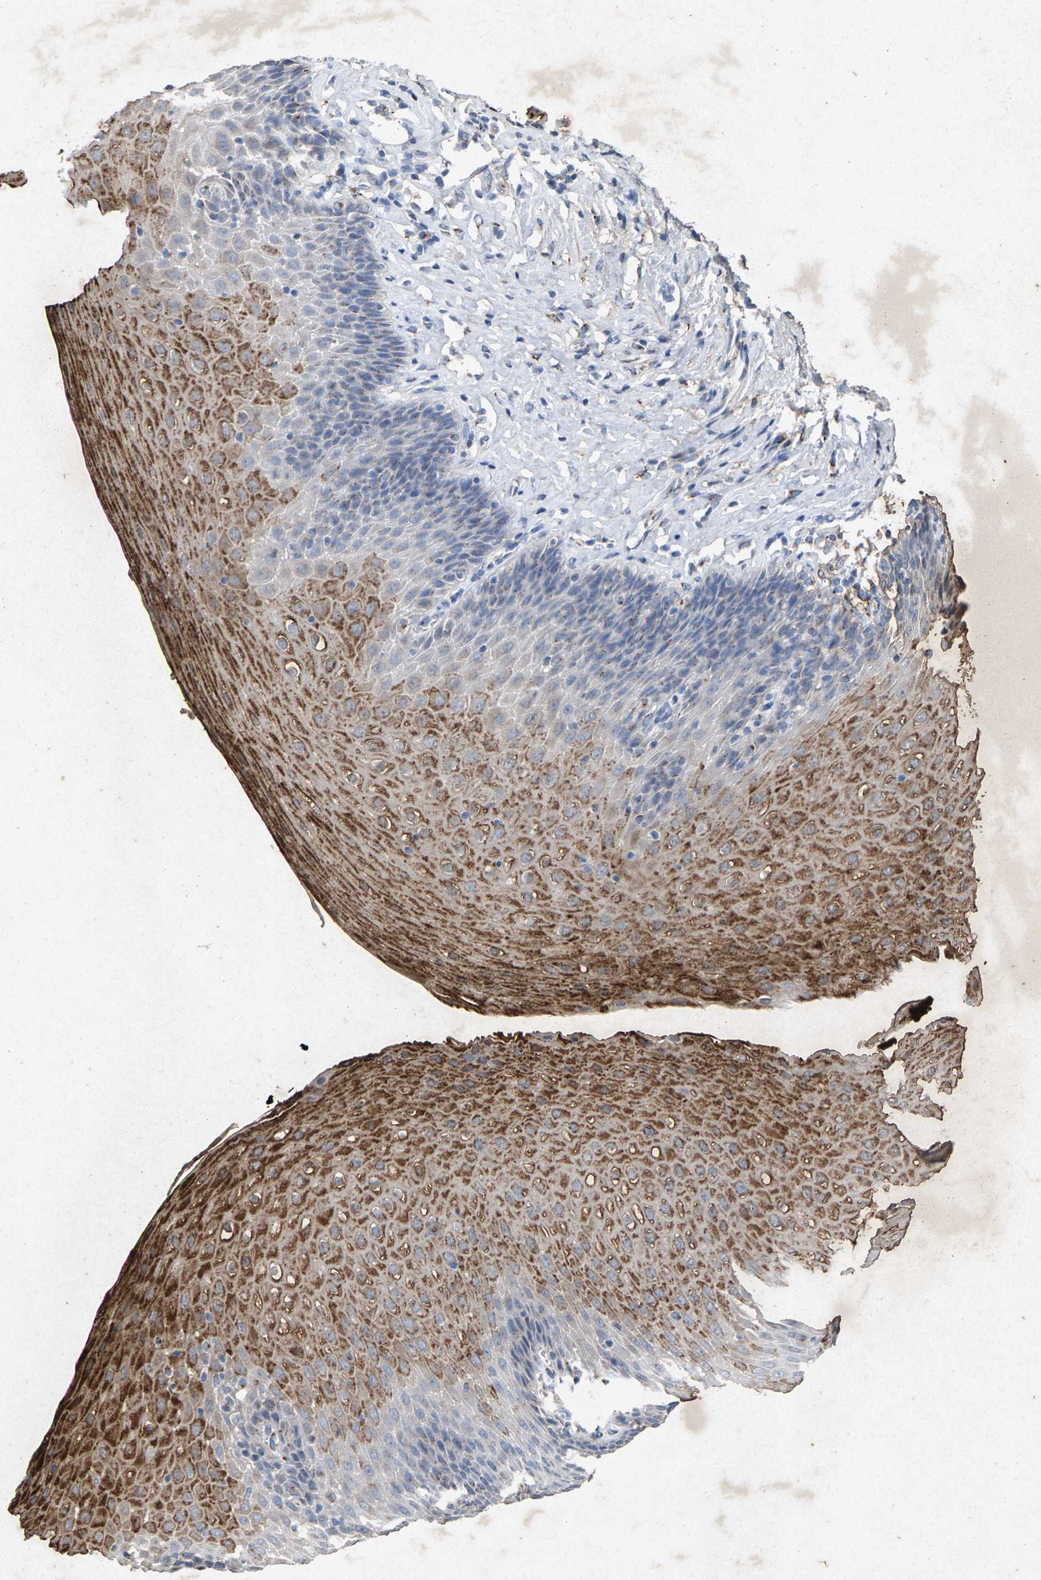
{"staining": {"intensity": "moderate", "quantity": ">75%", "location": "cytoplasmic/membranous"}, "tissue": "esophagus", "cell_type": "Squamous epithelial cells", "image_type": "normal", "snomed": [{"axis": "morphology", "description": "Normal tissue, NOS"}, {"axis": "topography", "description": "Esophagus"}], "caption": "Protein analysis of normal esophagus displays moderate cytoplasmic/membranous positivity in about >75% of squamous epithelial cells. The protein of interest is stained brown, and the nuclei are stained in blue (DAB (3,3'-diaminobenzidine) IHC with brightfield microscopy, high magnification).", "gene": "MAN2A1", "patient": {"sex": "female", "age": 61}}